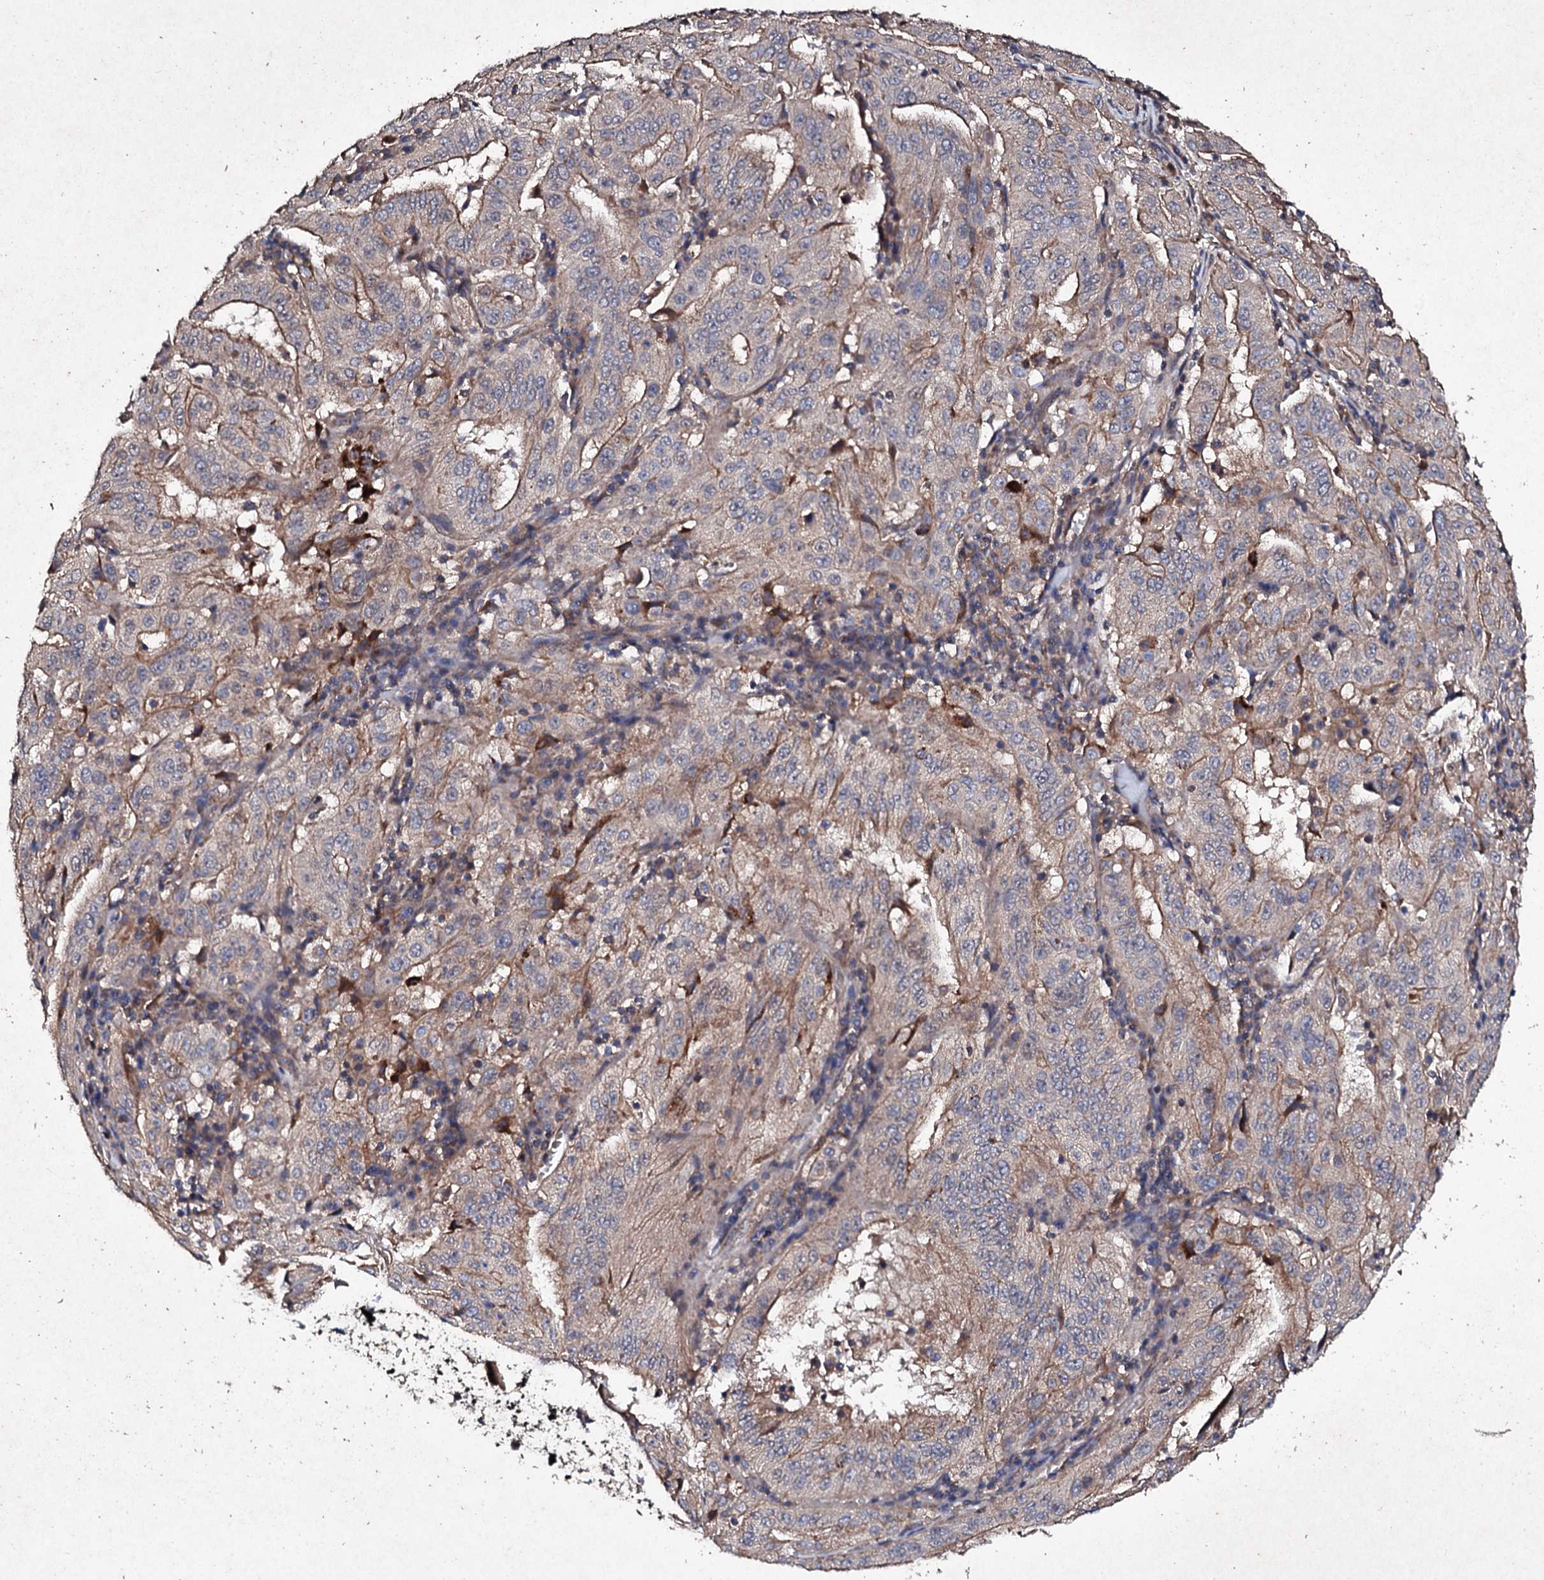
{"staining": {"intensity": "weak", "quantity": "25%-75%", "location": "cytoplasmic/membranous"}, "tissue": "pancreatic cancer", "cell_type": "Tumor cells", "image_type": "cancer", "snomed": [{"axis": "morphology", "description": "Adenocarcinoma, NOS"}, {"axis": "topography", "description": "Pancreas"}], "caption": "Immunohistochemical staining of adenocarcinoma (pancreatic) shows weak cytoplasmic/membranous protein positivity in about 25%-75% of tumor cells. Nuclei are stained in blue.", "gene": "MOCOS", "patient": {"sex": "male", "age": 63}}